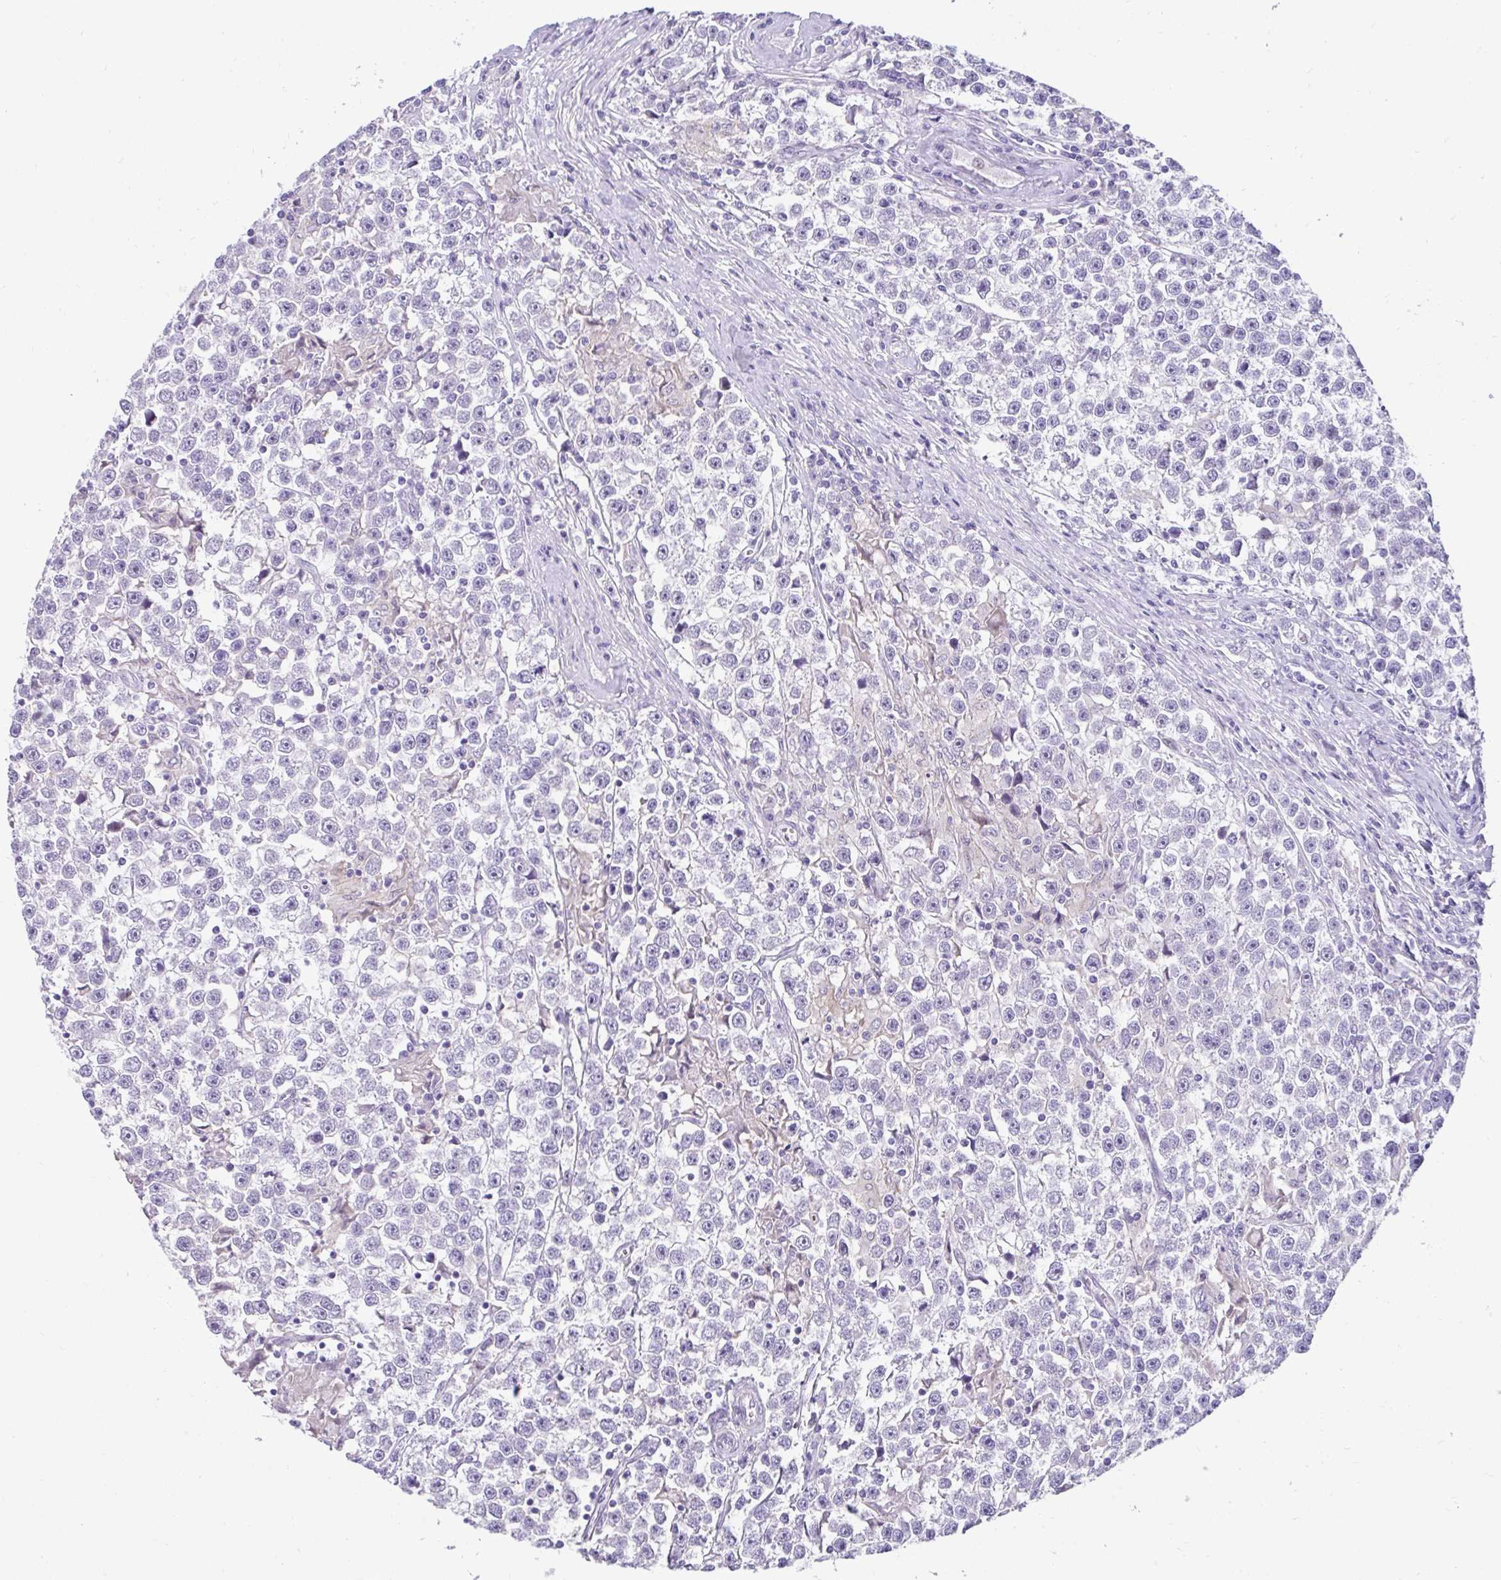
{"staining": {"intensity": "negative", "quantity": "none", "location": "none"}, "tissue": "testis cancer", "cell_type": "Tumor cells", "image_type": "cancer", "snomed": [{"axis": "morphology", "description": "Seminoma, NOS"}, {"axis": "topography", "description": "Testis"}], "caption": "Testis cancer (seminoma) was stained to show a protein in brown. There is no significant positivity in tumor cells.", "gene": "NHLH2", "patient": {"sex": "male", "age": 31}}